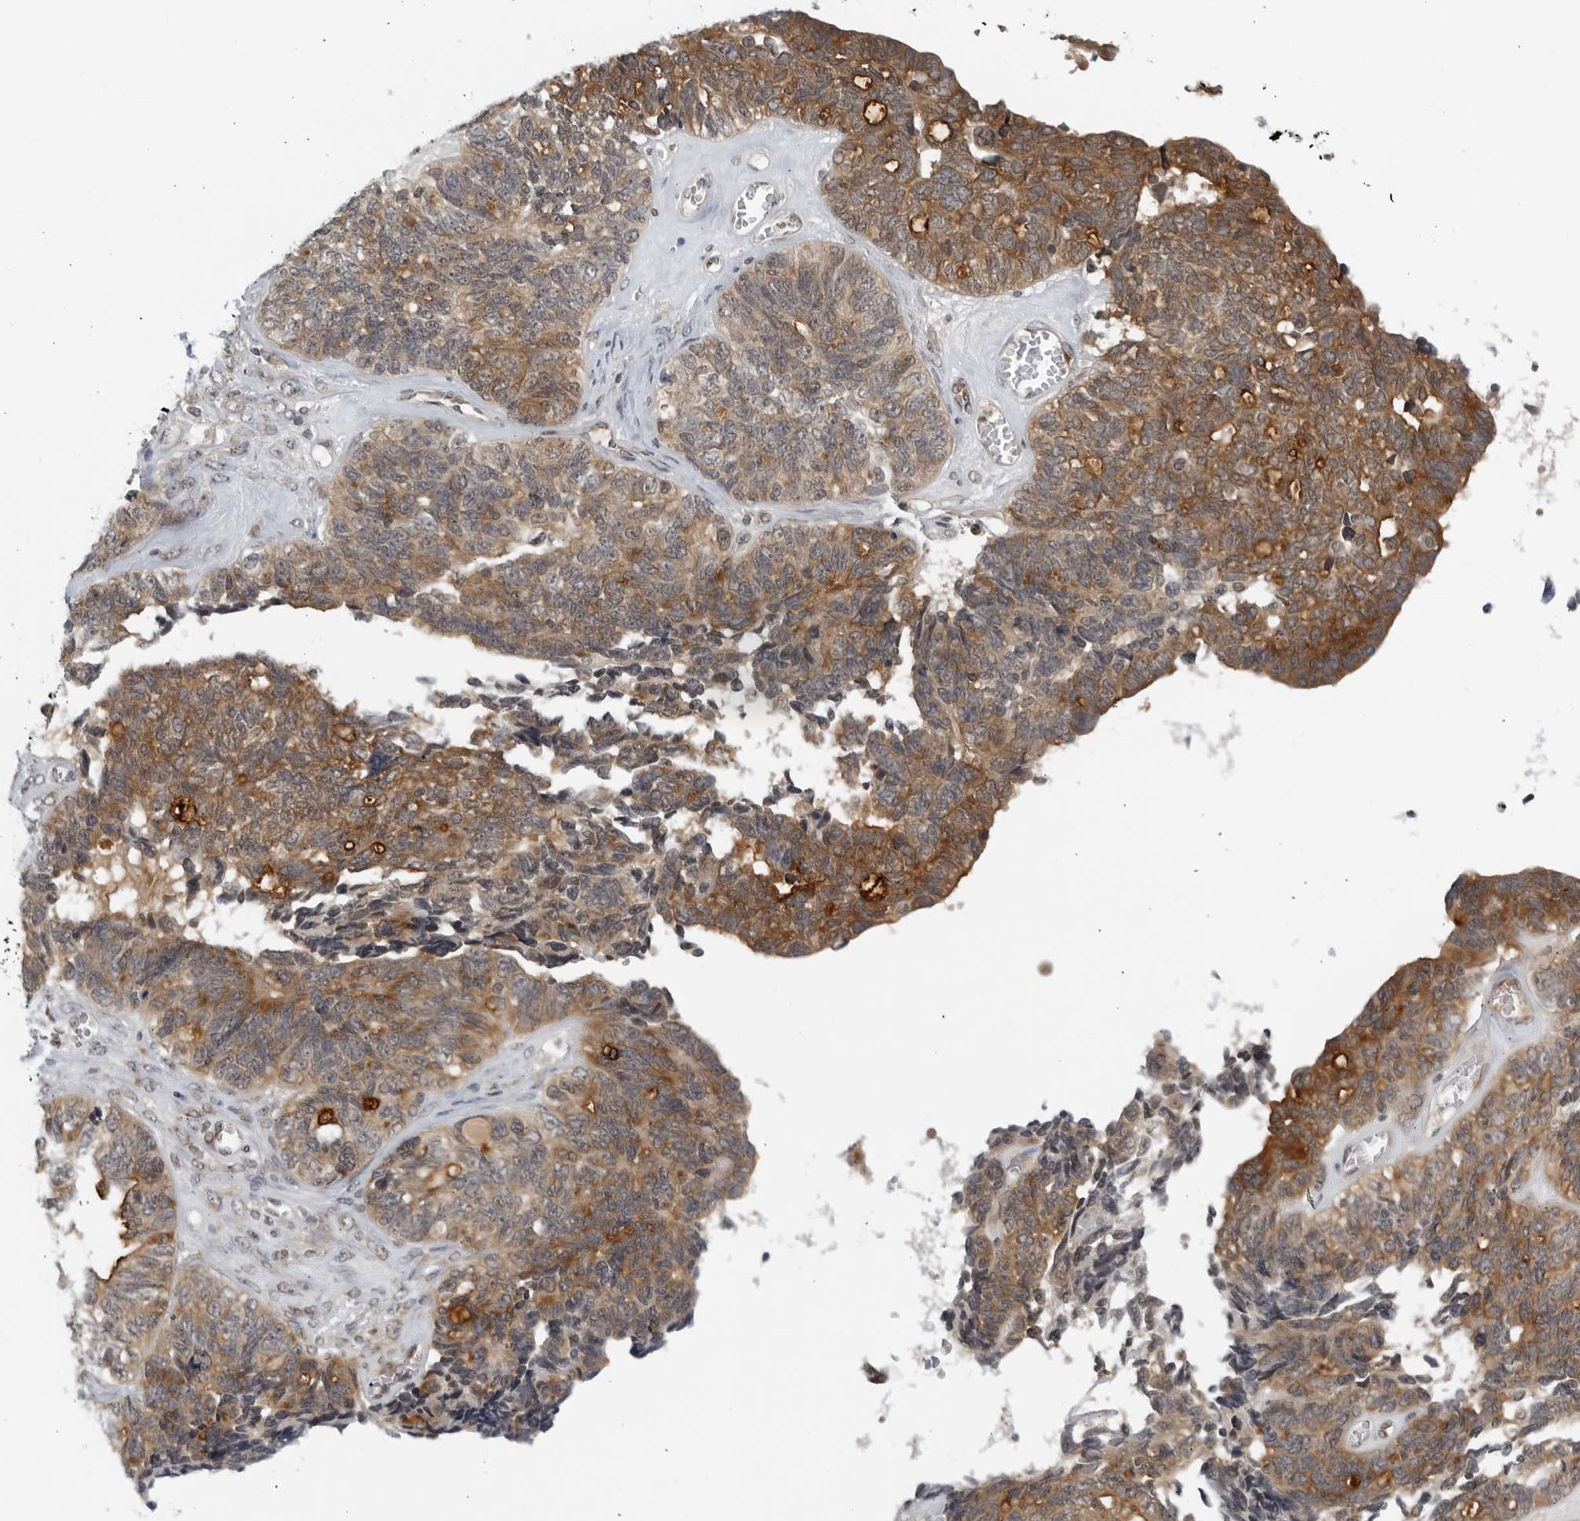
{"staining": {"intensity": "strong", "quantity": ">75%", "location": "cytoplasmic/membranous"}, "tissue": "ovarian cancer", "cell_type": "Tumor cells", "image_type": "cancer", "snomed": [{"axis": "morphology", "description": "Cystadenocarcinoma, serous, NOS"}, {"axis": "topography", "description": "Ovary"}], "caption": "Ovarian cancer (serous cystadenocarcinoma) was stained to show a protein in brown. There is high levels of strong cytoplasmic/membranous positivity in about >75% of tumor cells.", "gene": "RC3H1", "patient": {"sex": "female", "age": 79}}